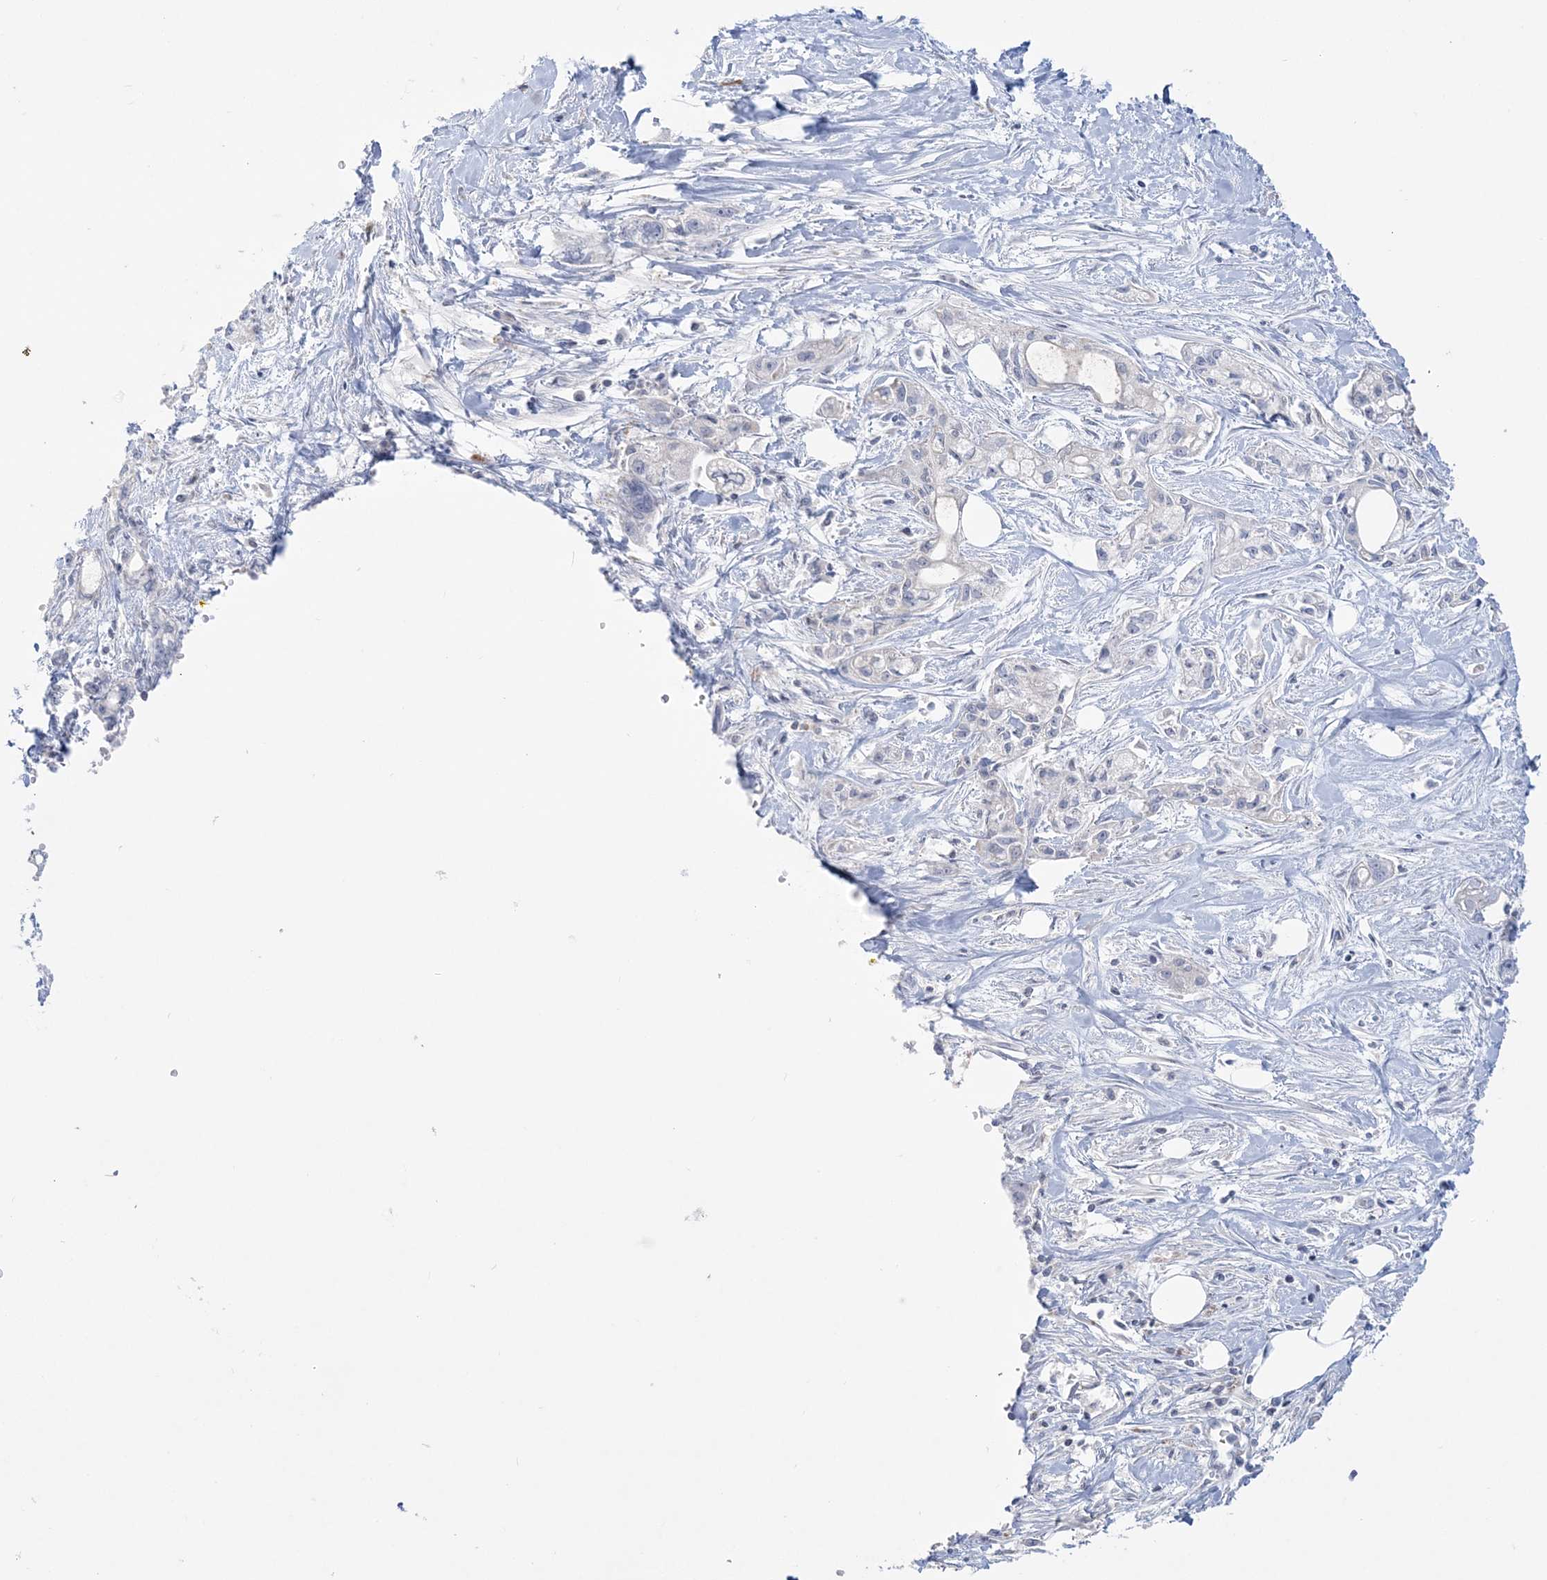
{"staining": {"intensity": "negative", "quantity": "none", "location": "none"}, "tissue": "pancreatic cancer", "cell_type": "Tumor cells", "image_type": "cancer", "snomed": [{"axis": "morphology", "description": "Adenocarcinoma, NOS"}, {"axis": "topography", "description": "Pancreas"}], "caption": "Immunohistochemistry of pancreatic cancer displays no positivity in tumor cells.", "gene": "SH3BP4", "patient": {"sex": "male", "age": 70}}